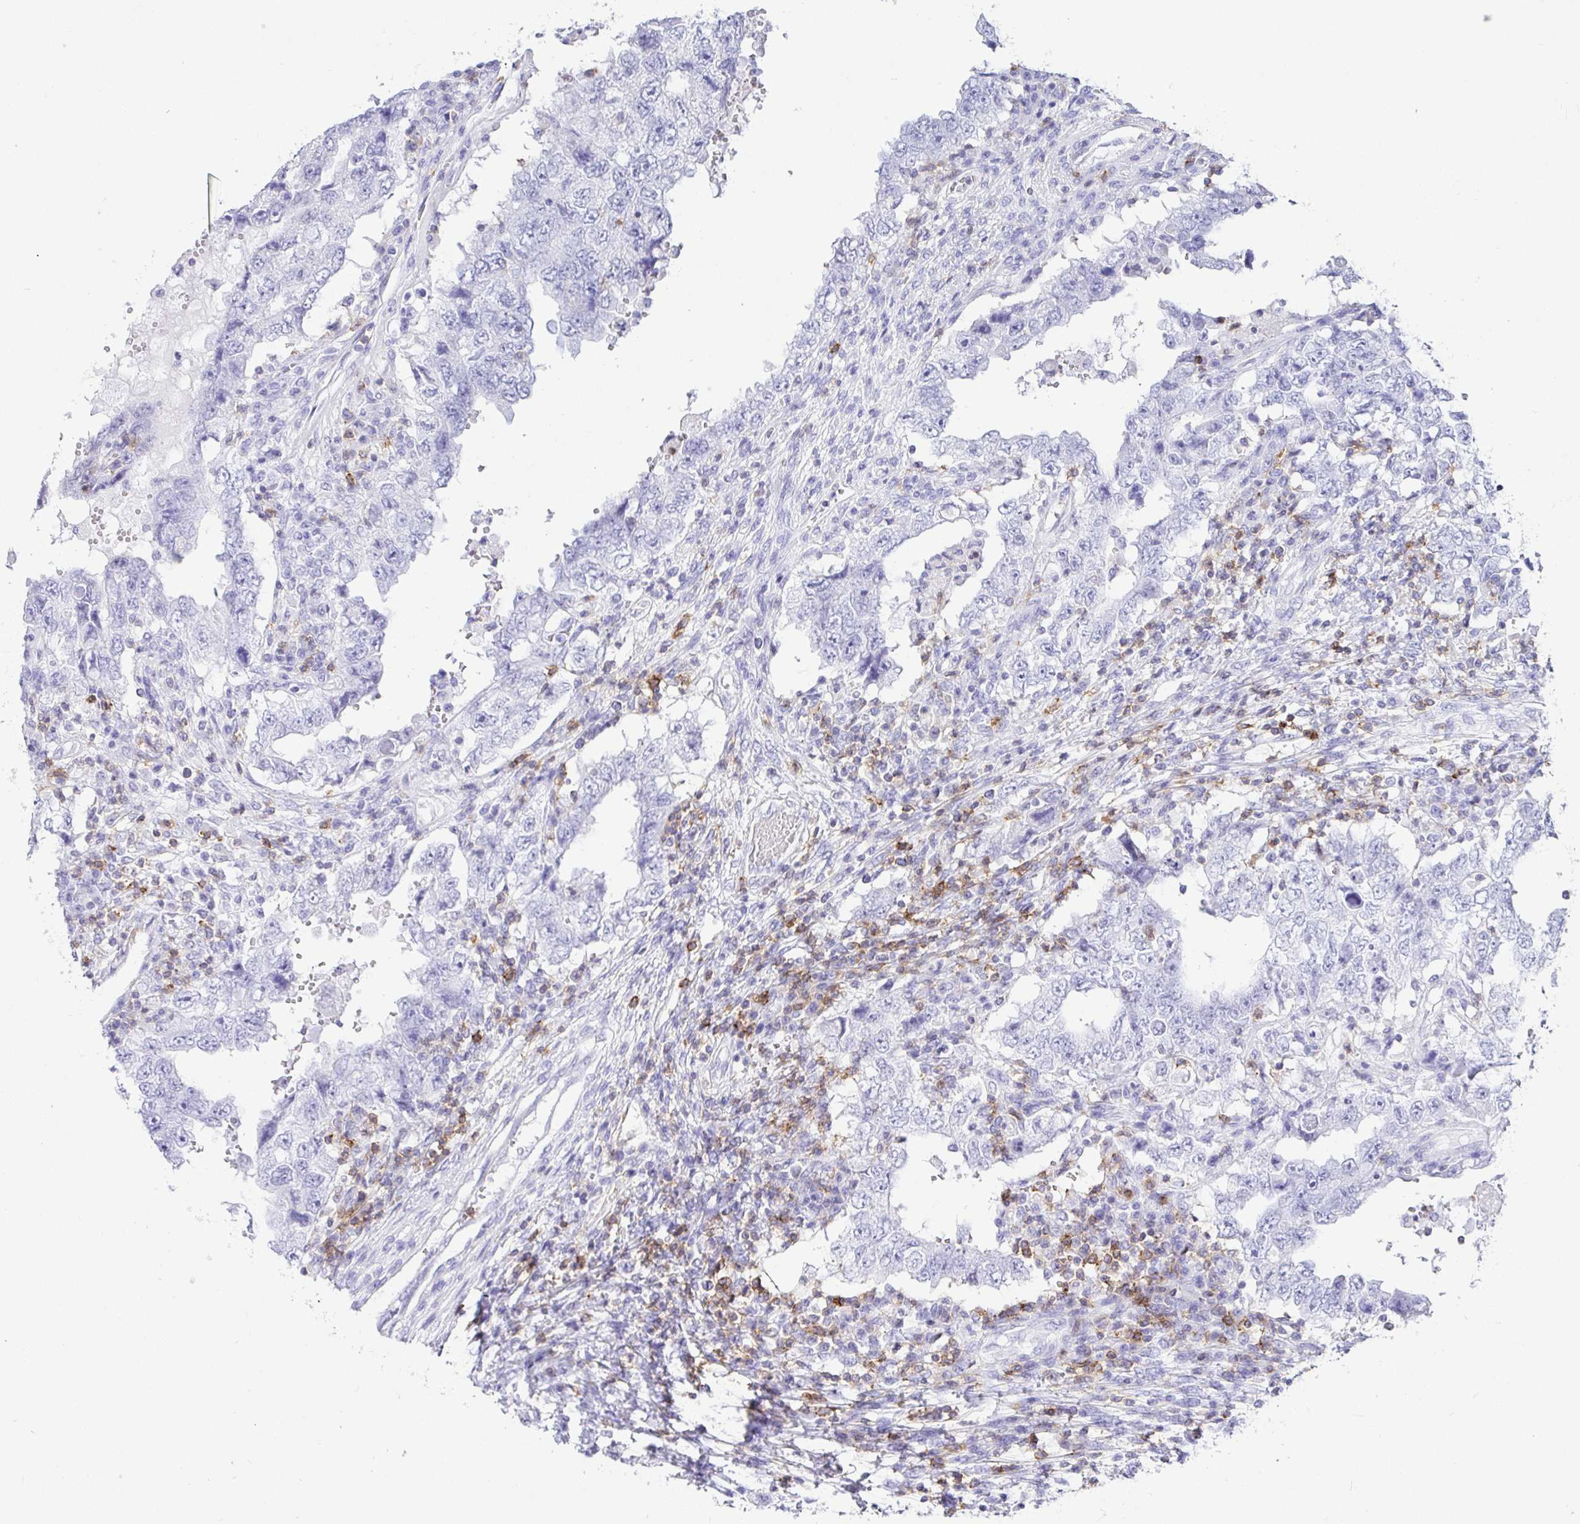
{"staining": {"intensity": "negative", "quantity": "none", "location": "none"}, "tissue": "testis cancer", "cell_type": "Tumor cells", "image_type": "cancer", "snomed": [{"axis": "morphology", "description": "Carcinoma, Embryonal, NOS"}, {"axis": "topography", "description": "Testis"}], "caption": "Immunohistochemical staining of human testis cancer (embryonal carcinoma) demonstrates no significant staining in tumor cells.", "gene": "CD5", "patient": {"sex": "male", "age": 26}}